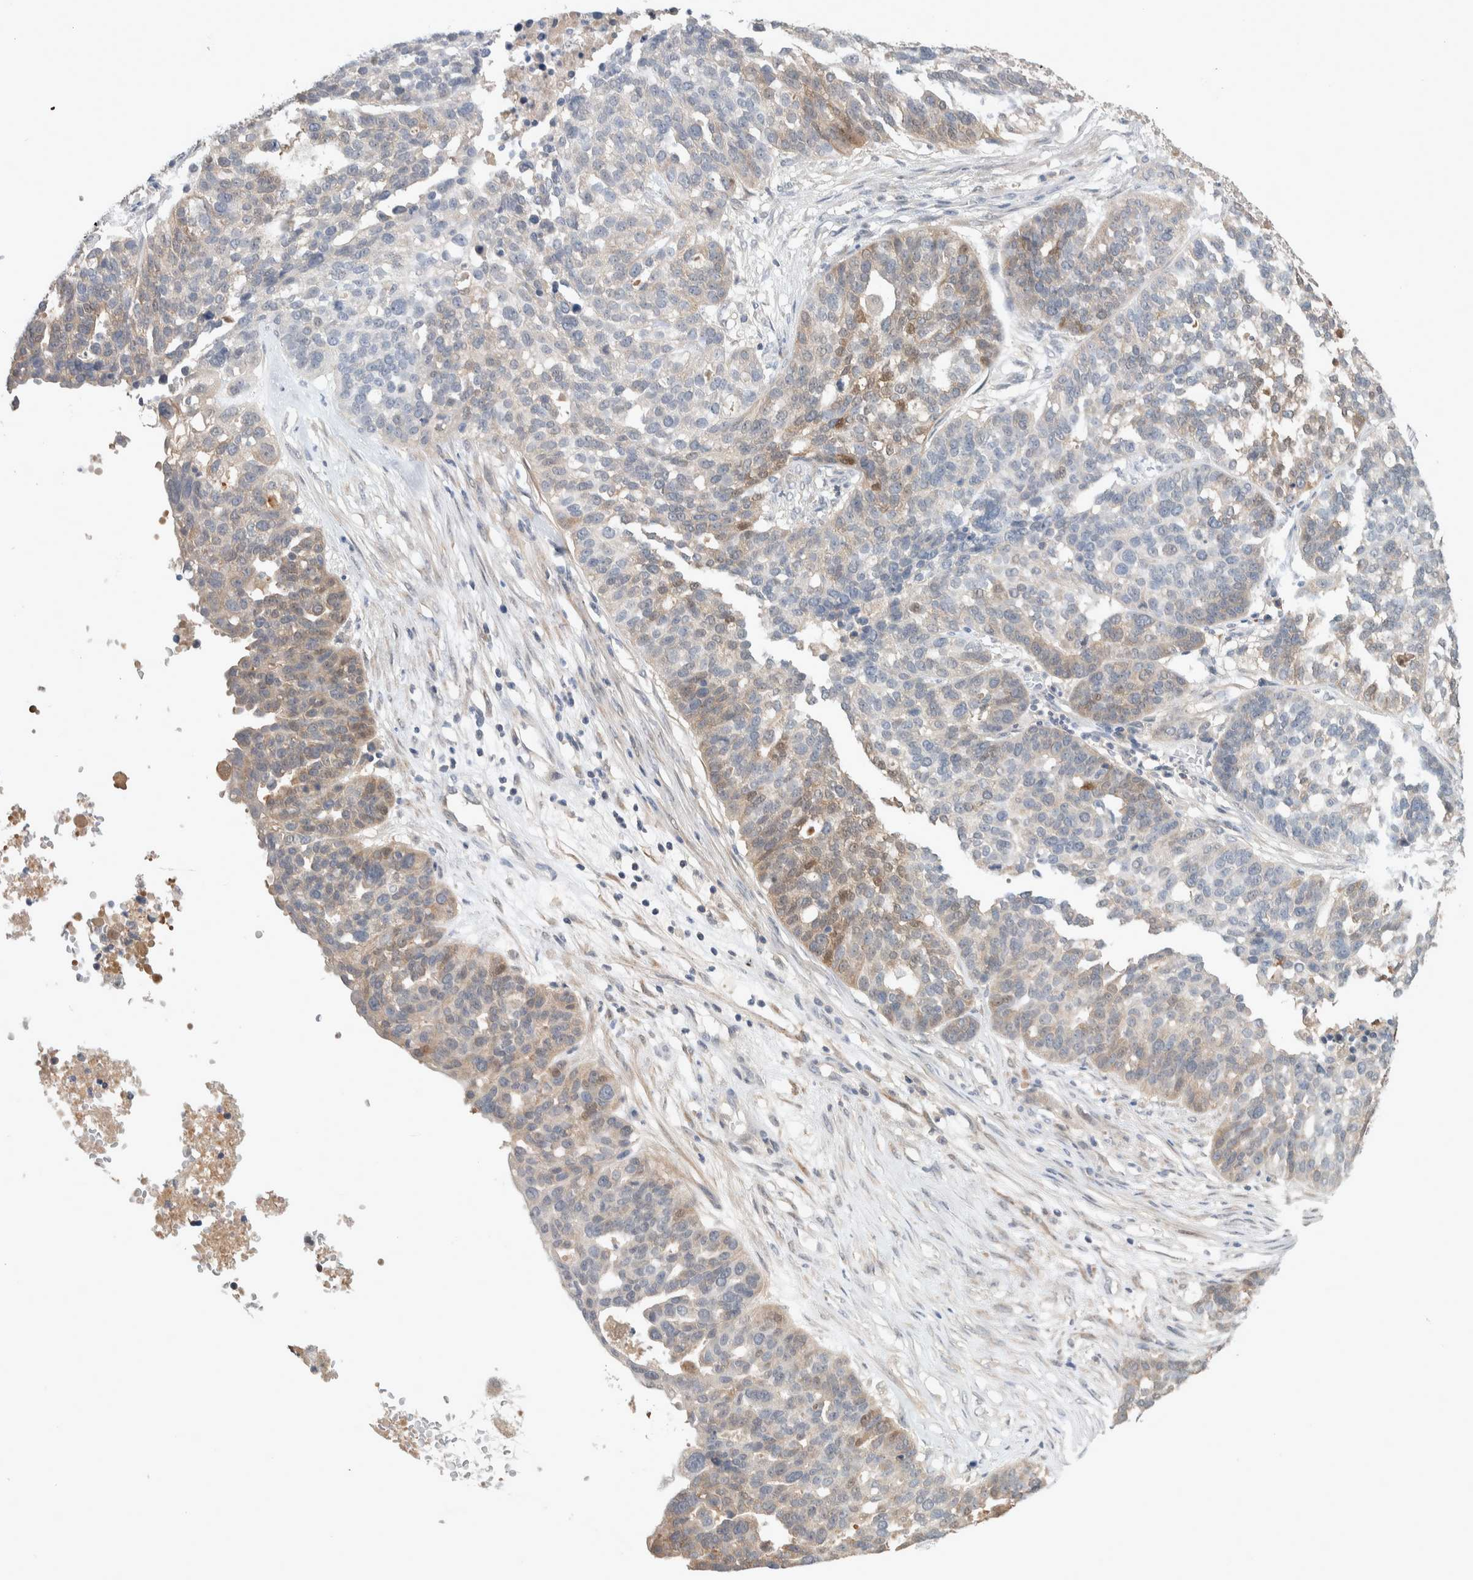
{"staining": {"intensity": "moderate", "quantity": "<25%", "location": "cytoplasmic/membranous"}, "tissue": "ovarian cancer", "cell_type": "Tumor cells", "image_type": "cancer", "snomed": [{"axis": "morphology", "description": "Cystadenocarcinoma, serous, NOS"}, {"axis": "topography", "description": "Ovary"}], "caption": "Immunohistochemical staining of serous cystadenocarcinoma (ovarian) demonstrates moderate cytoplasmic/membranous protein positivity in about <25% of tumor cells.", "gene": "DEPTOR", "patient": {"sex": "female", "age": 59}}